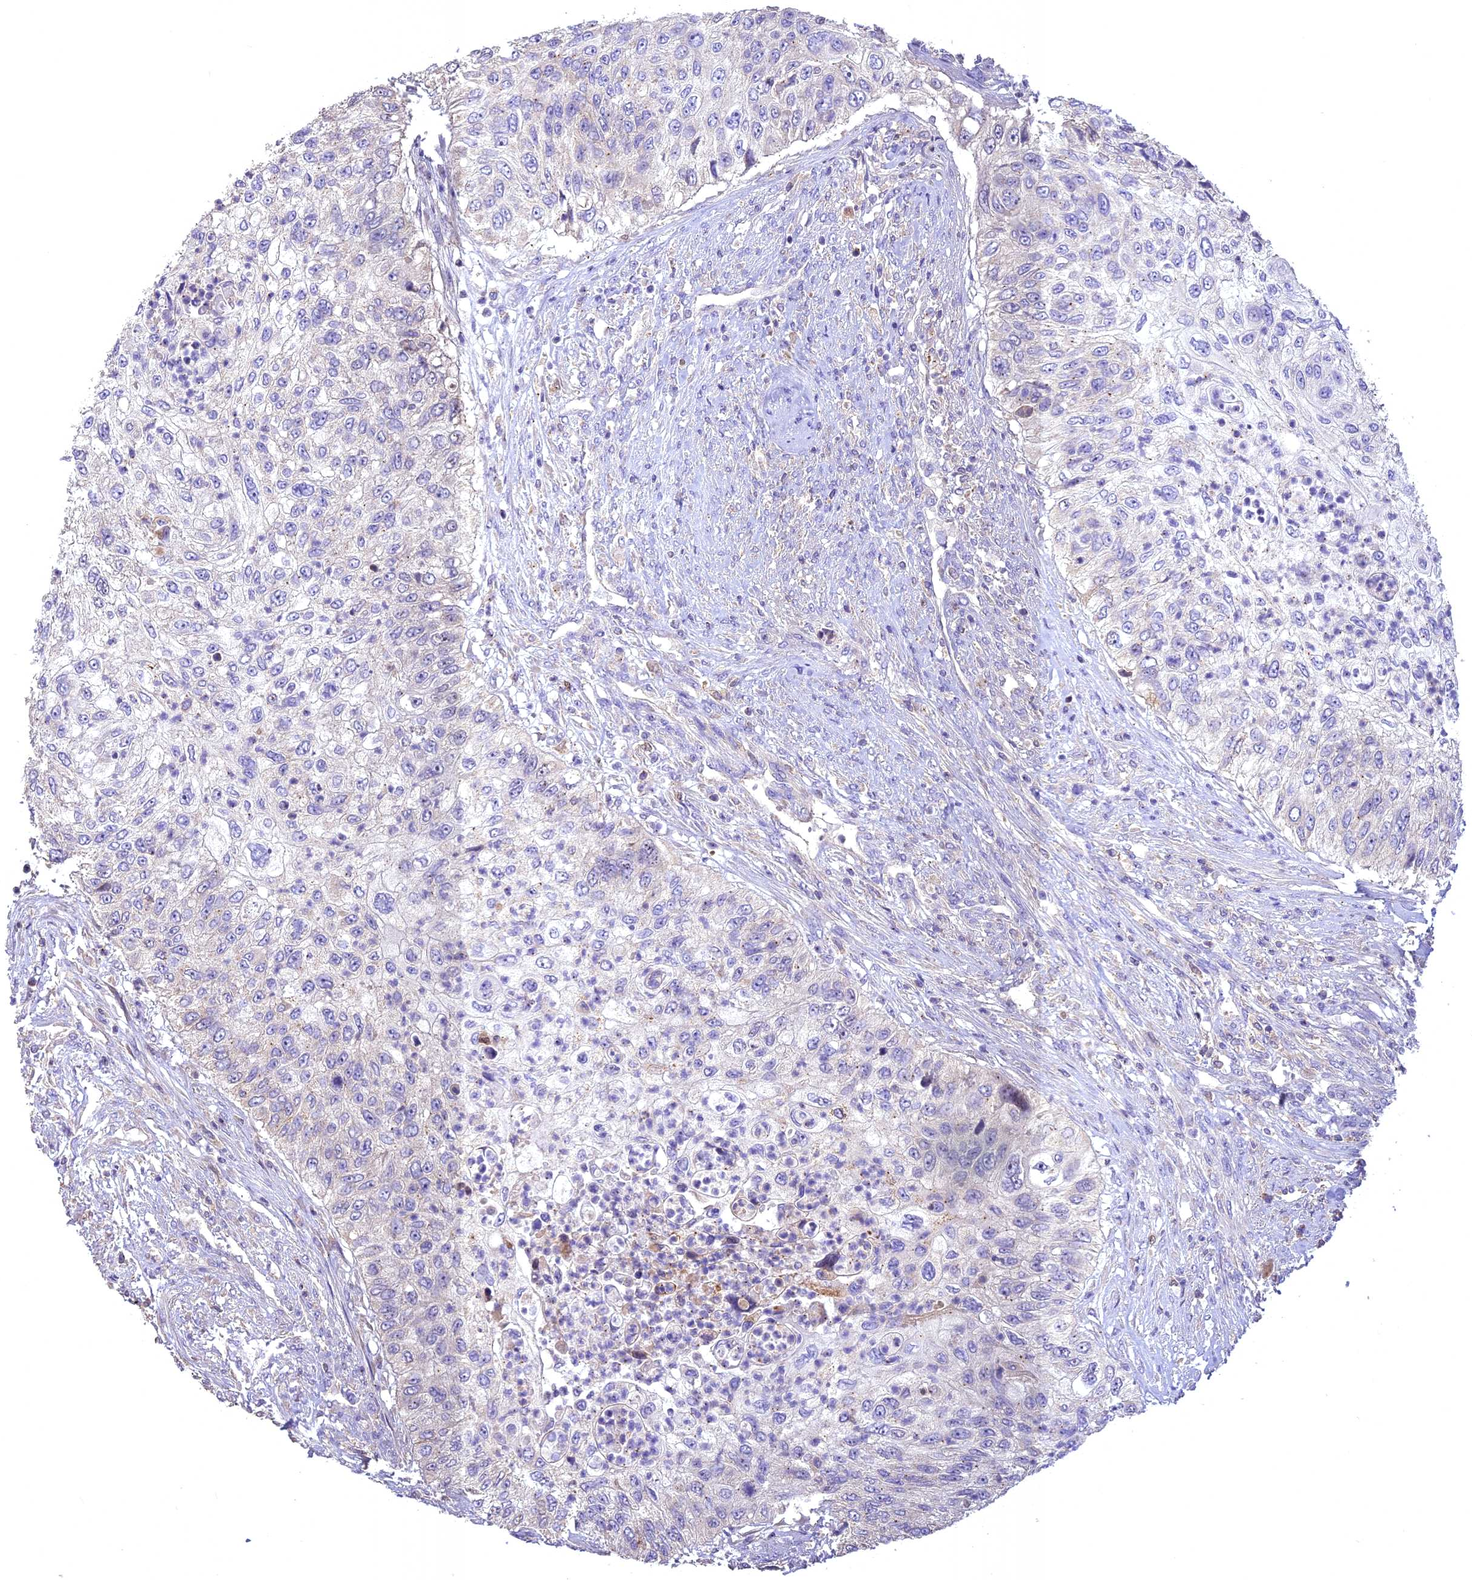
{"staining": {"intensity": "negative", "quantity": "none", "location": "none"}, "tissue": "urothelial cancer", "cell_type": "Tumor cells", "image_type": "cancer", "snomed": [{"axis": "morphology", "description": "Urothelial carcinoma, High grade"}, {"axis": "topography", "description": "Urinary bladder"}], "caption": "Immunohistochemistry (IHC) of urothelial cancer exhibits no positivity in tumor cells.", "gene": "NUDT8", "patient": {"sex": "female", "age": 60}}